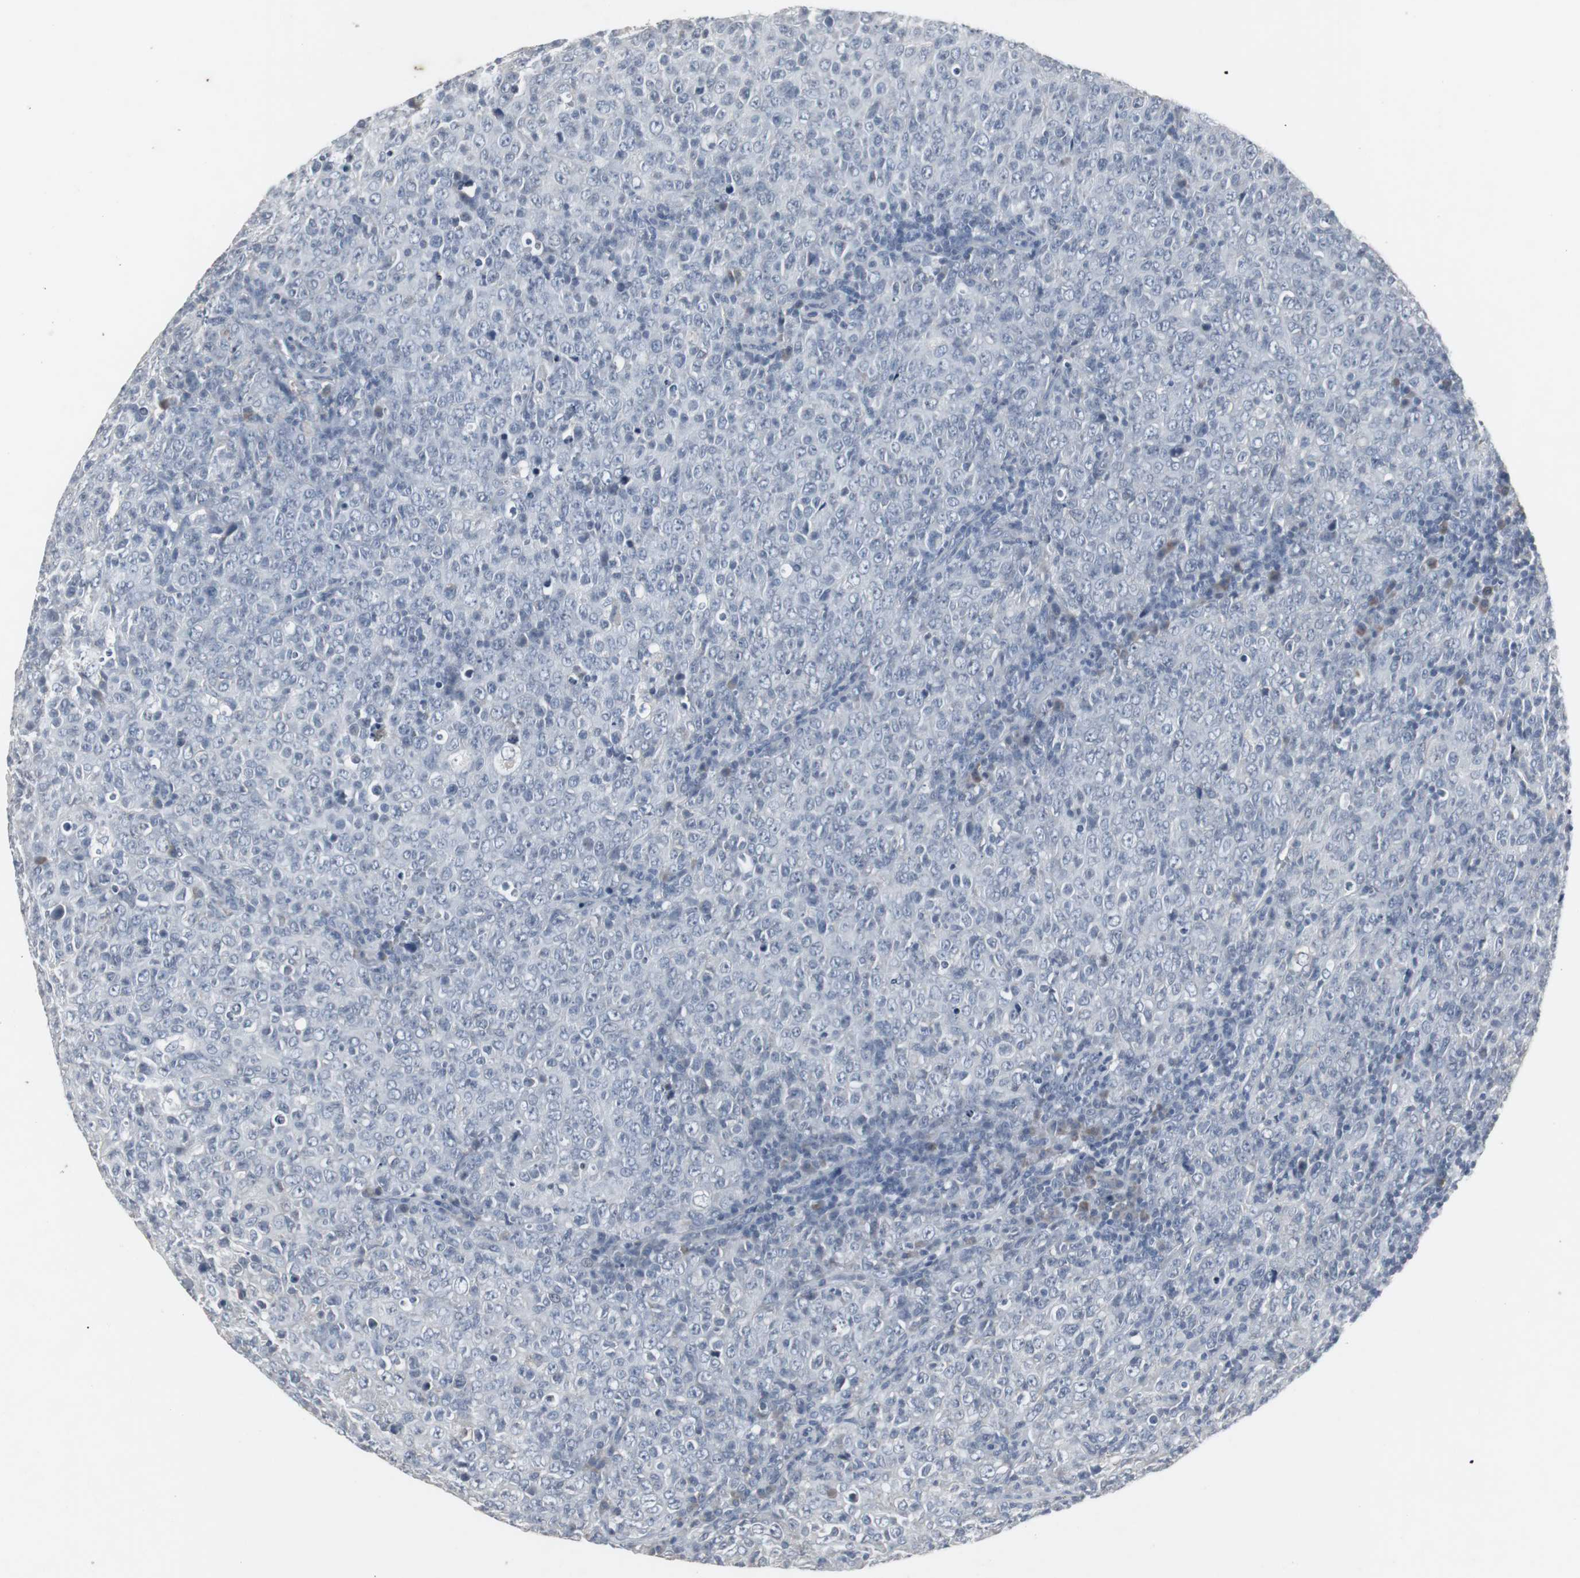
{"staining": {"intensity": "negative", "quantity": "none", "location": "none"}, "tissue": "lymphoma", "cell_type": "Tumor cells", "image_type": "cancer", "snomed": [{"axis": "morphology", "description": "Malignant lymphoma, non-Hodgkin's type, High grade"}, {"axis": "topography", "description": "Tonsil"}], "caption": "A high-resolution image shows IHC staining of lymphoma, which exhibits no significant staining in tumor cells.", "gene": "ACAA1", "patient": {"sex": "female", "age": 36}}